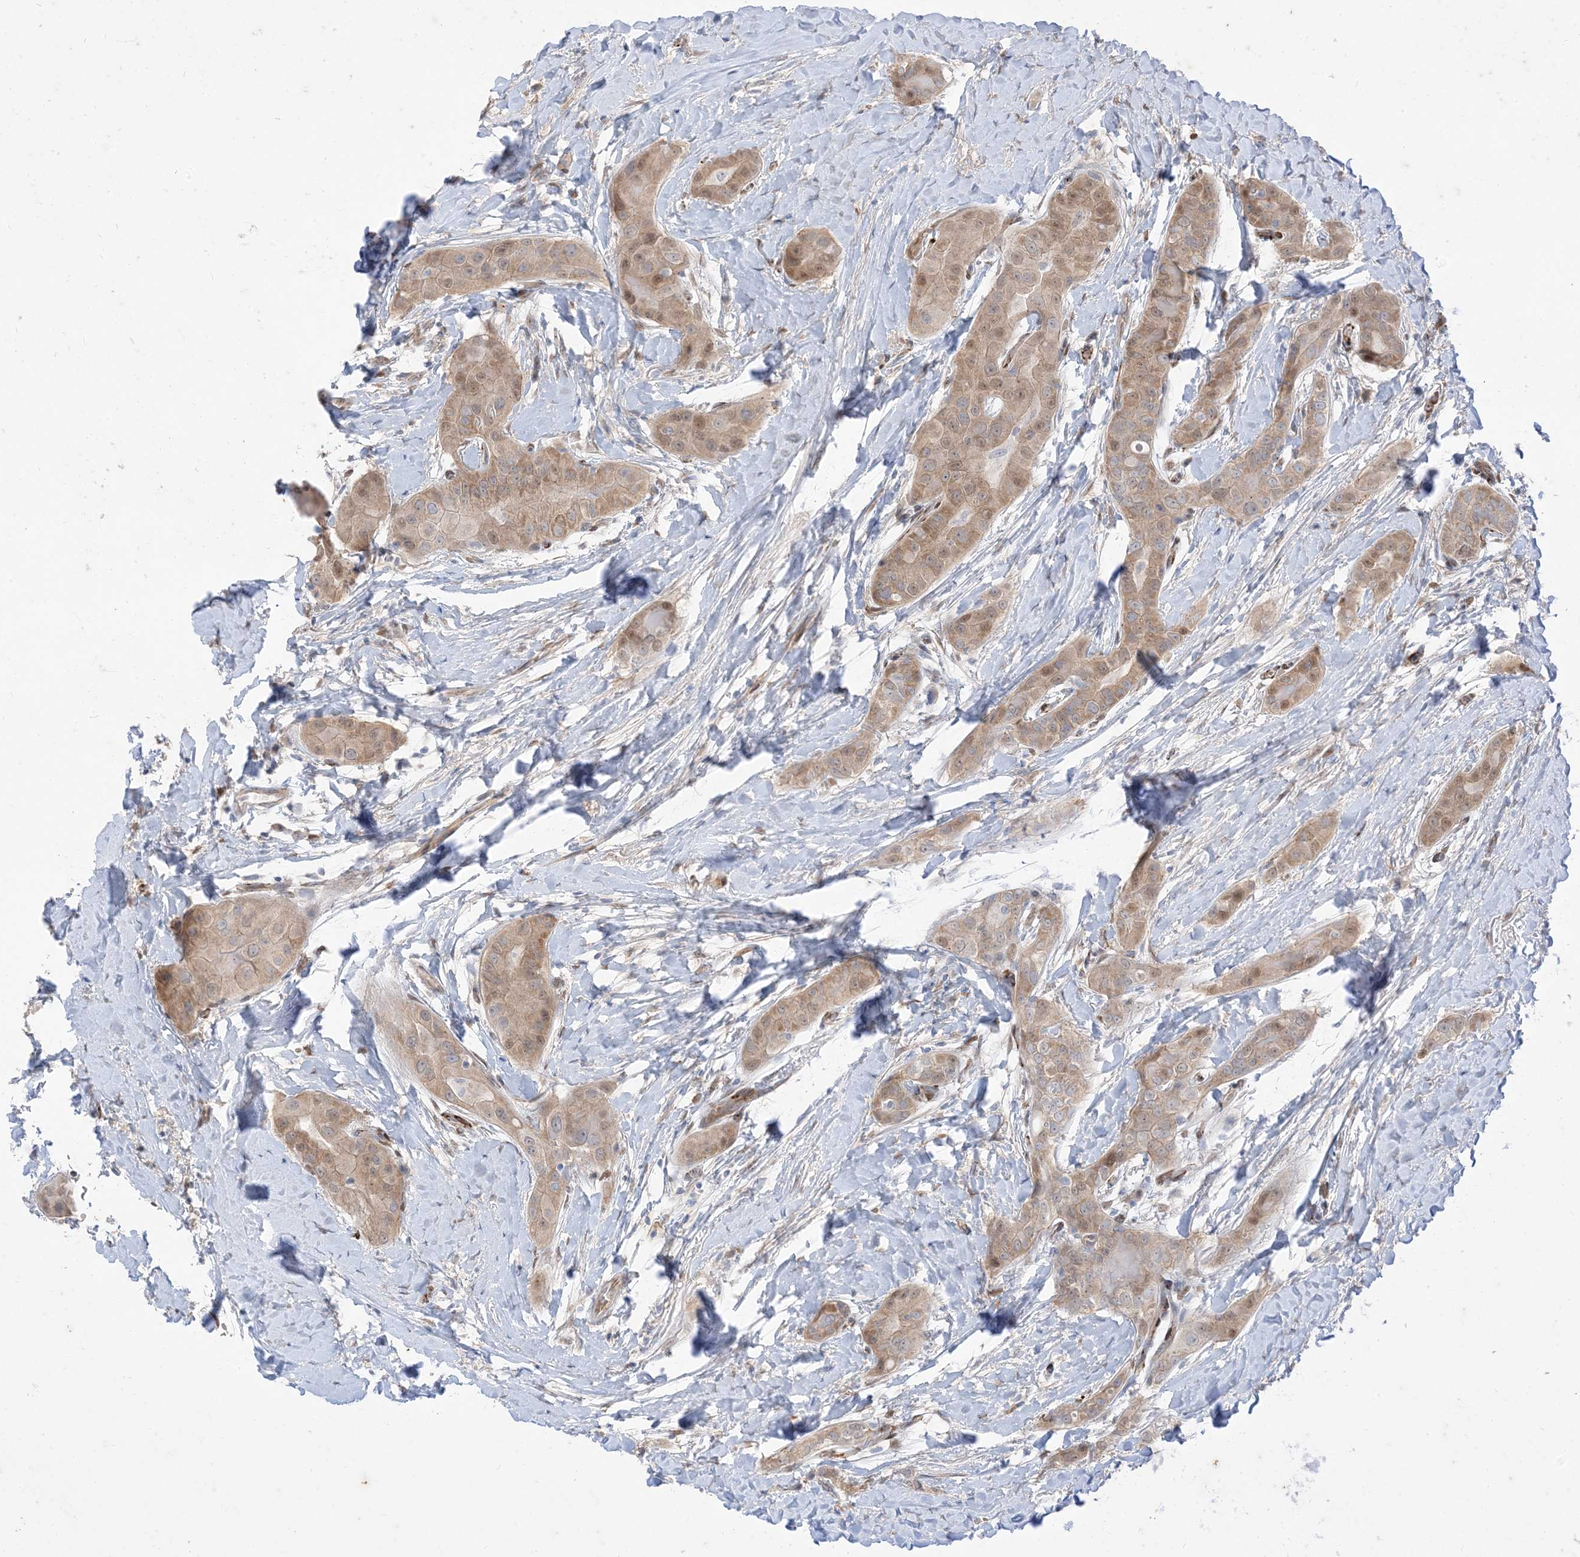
{"staining": {"intensity": "weak", "quantity": "25%-75%", "location": "cytoplasmic/membranous,nuclear"}, "tissue": "thyroid cancer", "cell_type": "Tumor cells", "image_type": "cancer", "snomed": [{"axis": "morphology", "description": "Papillary adenocarcinoma, NOS"}, {"axis": "topography", "description": "Thyroid gland"}], "caption": "IHC staining of thyroid papillary adenocarcinoma, which exhibits low levels of weak cytoplasmic/membranous and nuclear staining in about 25%-75% of tumor cells indicating weak cytoplasmic/membranous and nuclear protein positivity. The staining was performed using DAB (brown) for protein detection and nuclei were counterstained in hematoxylin (blue).", "gene": "RIN1", "patient": {"sex": "male", "age": 33}}